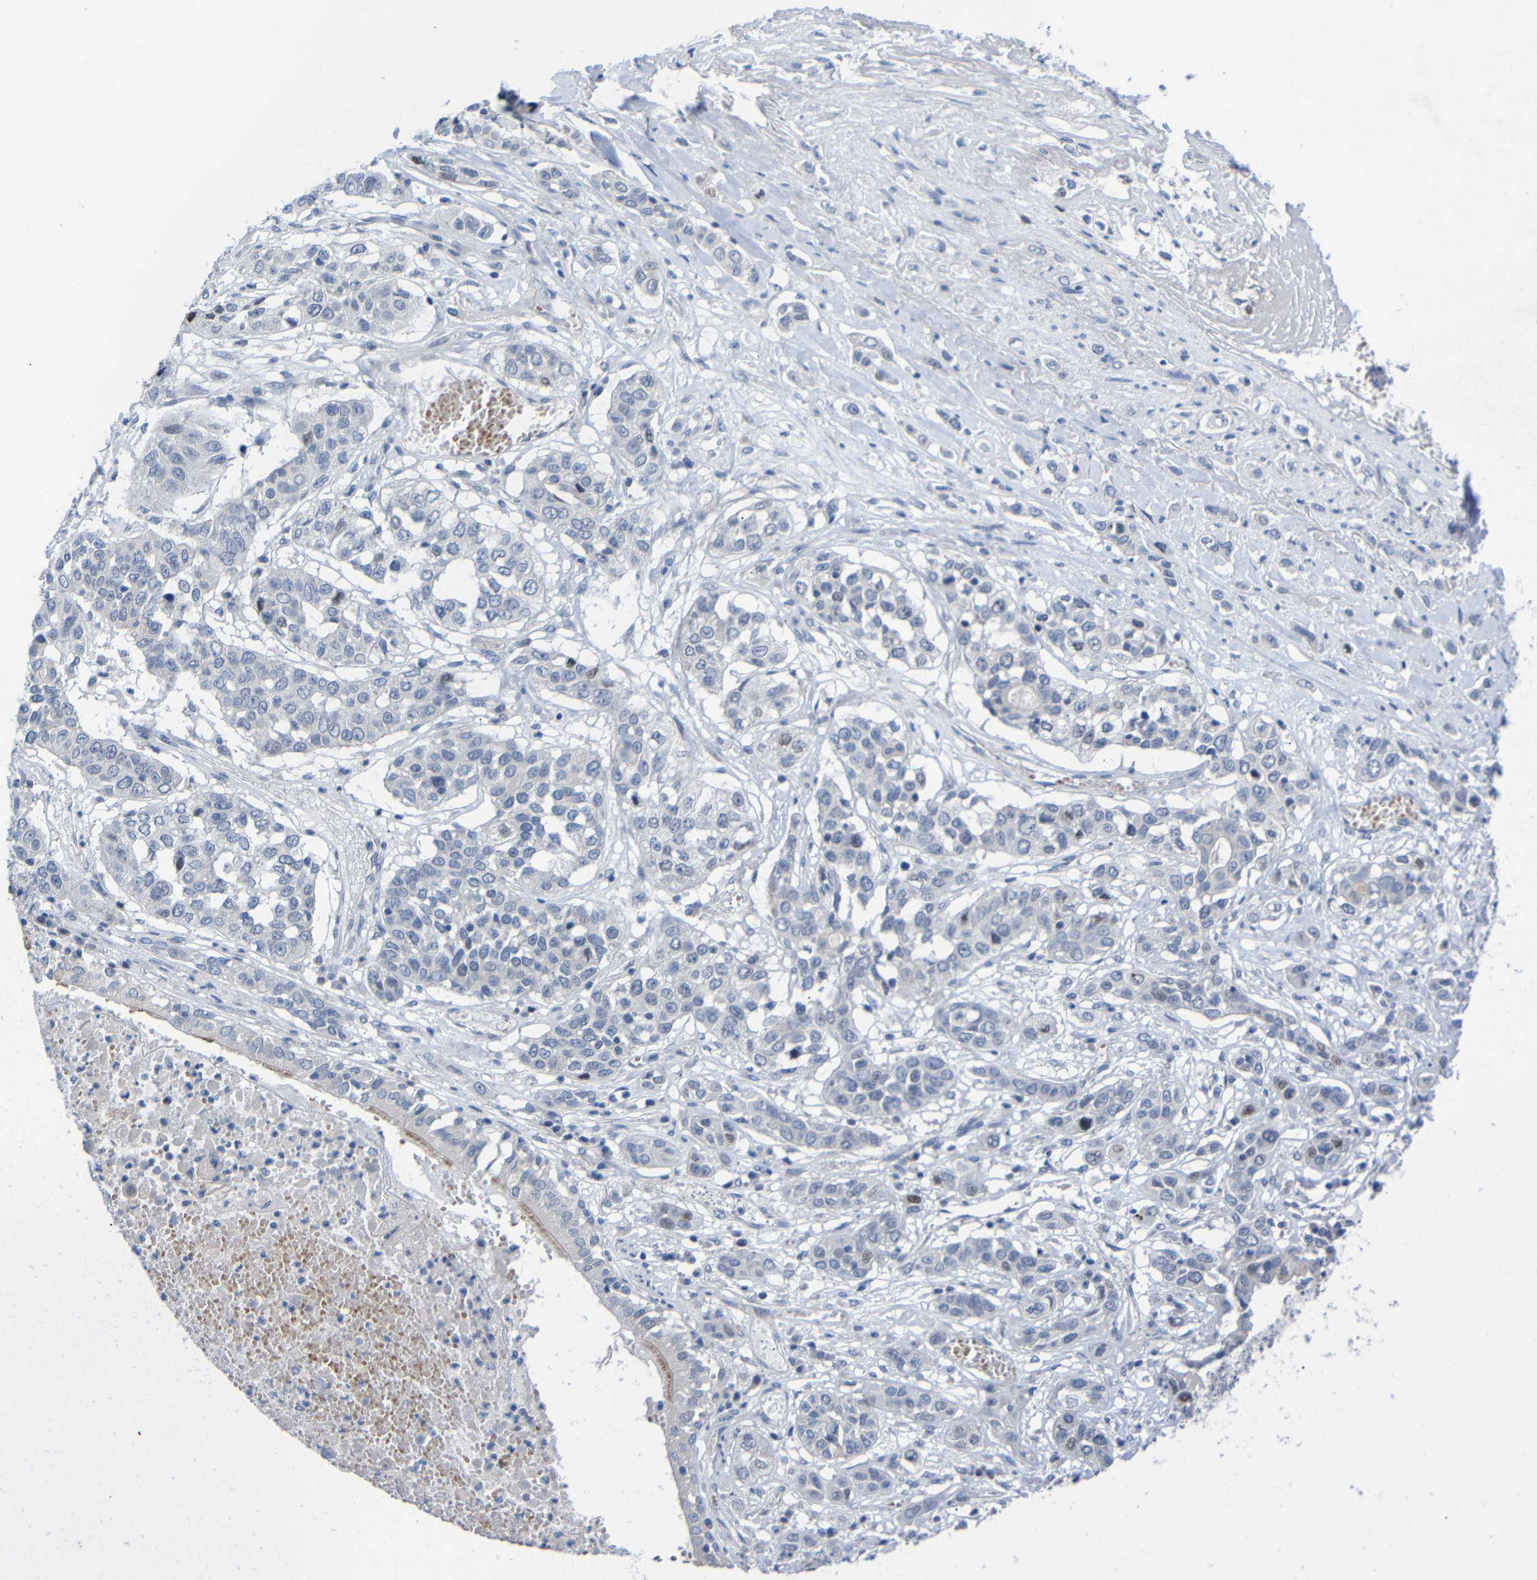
{"staining": {"intensity": "moderate", "quantity": "<25%", "location": "nuclear"}, "tissue": "lung cancer", "cell_type": "Tumor cells", "image_type": "cancer", "snomed": [{"axis": "morphology", "description": "Squamous cell carcinoma, NOS"}, {"axis": "topography", "description": "Lung"}], "caption": "This histopathology image exhibits IHC staining of human lung cancer (squamous cell carcinoma), with low moderate nuclear expression in about <25% of tumor cells.", "gene": "CMTM1", "patient": {"sex": "male", "age": 71}}